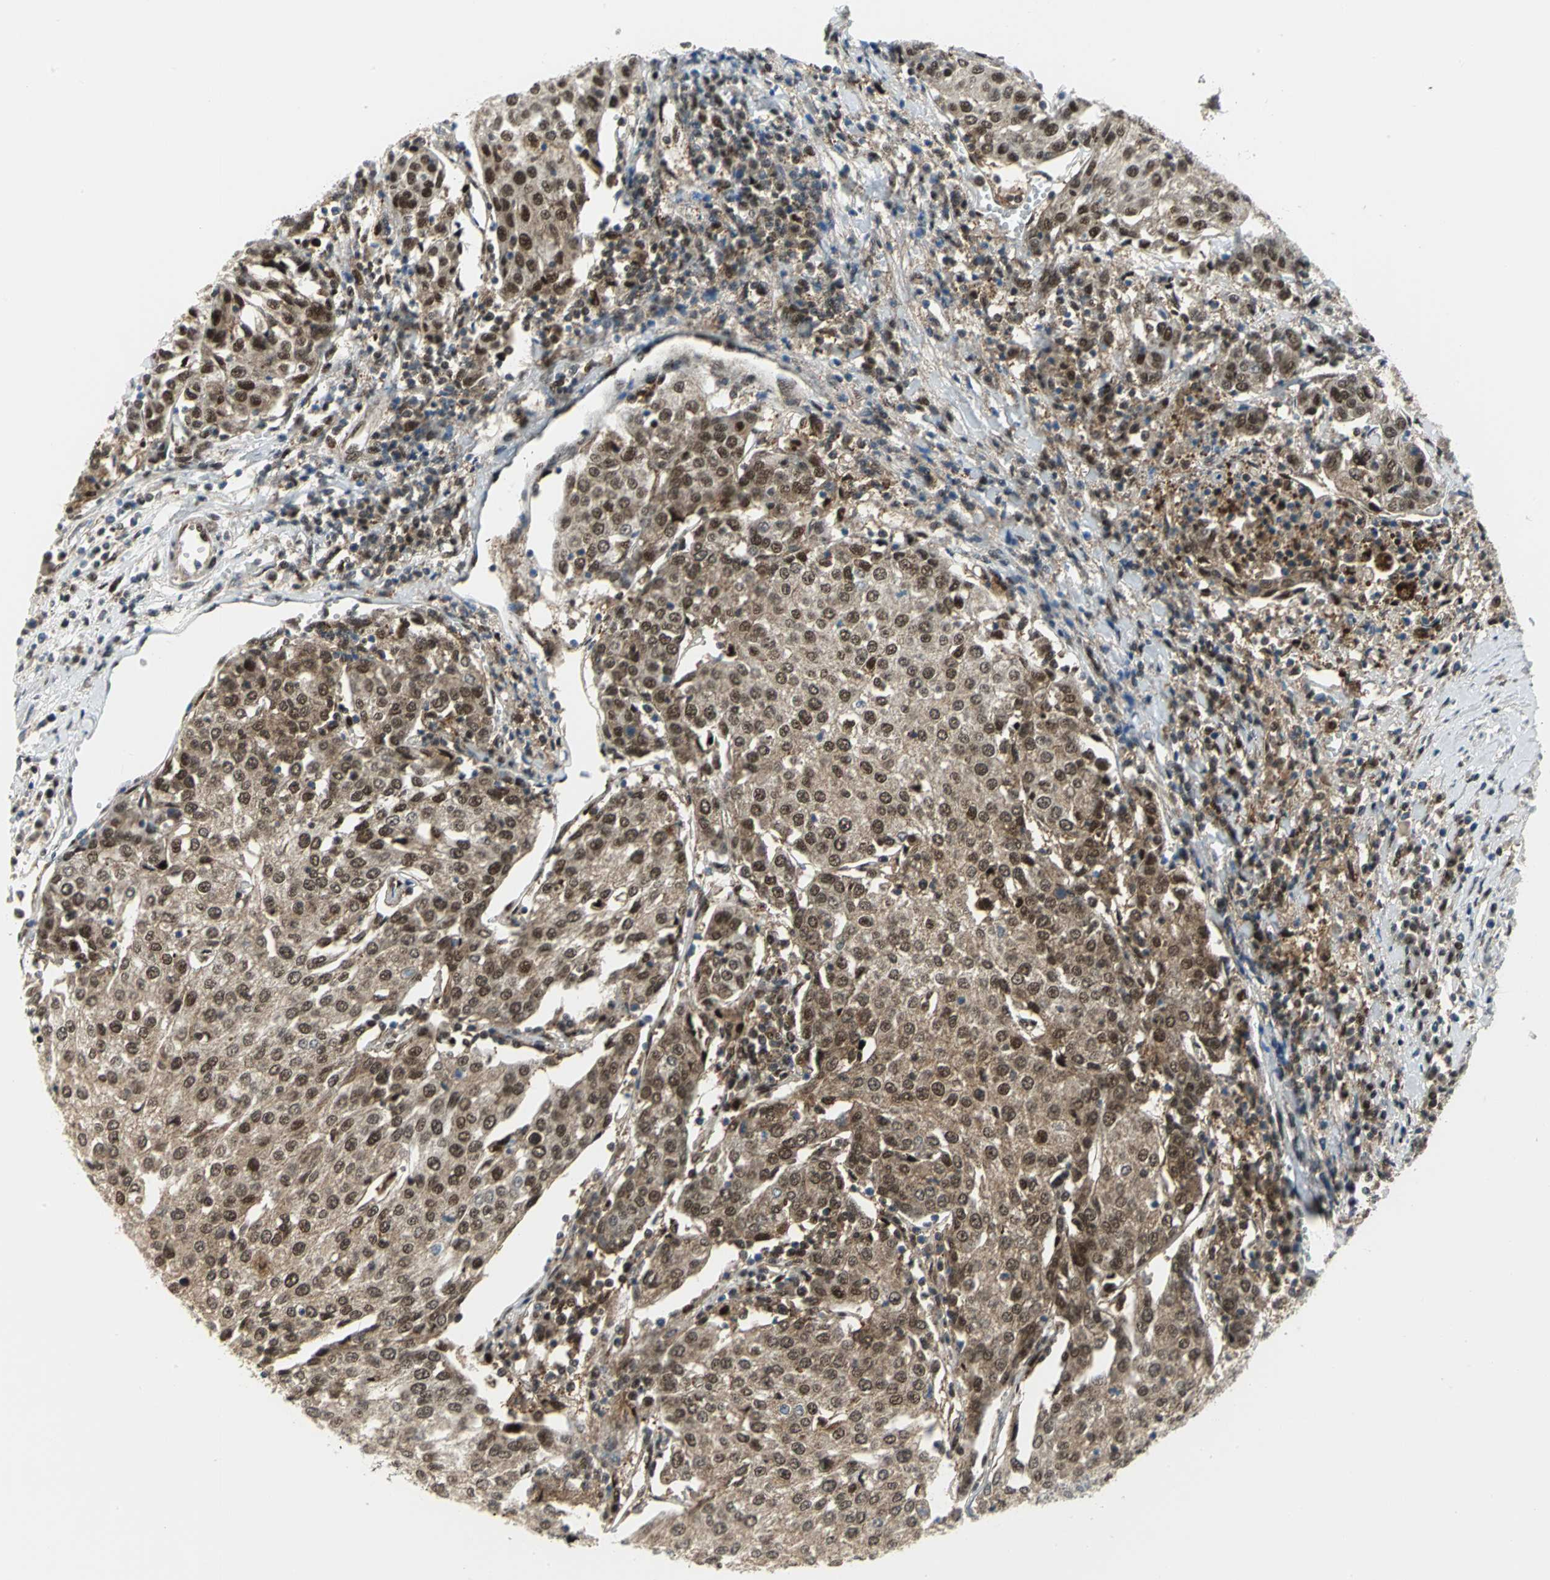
{"staining": {"intensity": "moderate", "quantity": ">75%", "location": "cytoplasmic/membranous,nuclear"}, "tissue": "urothelial cancer", "cell_type": "Tumor cells", "image_type": "cancer", "snomed": [{"axis": "morphology", "description": "Urothelial carcinoma, High grade"}, {"axis": "topography", "description": "Urinary bladder"}], "caption": "Protein expression analysis of urothelial cancer demonstrates moderate cytoplasmic/membranous and nuclear expression in approximately >75% of tumor cells.", "gene": "PSMA4", "patient": {"sex": "female", "age": 85}}